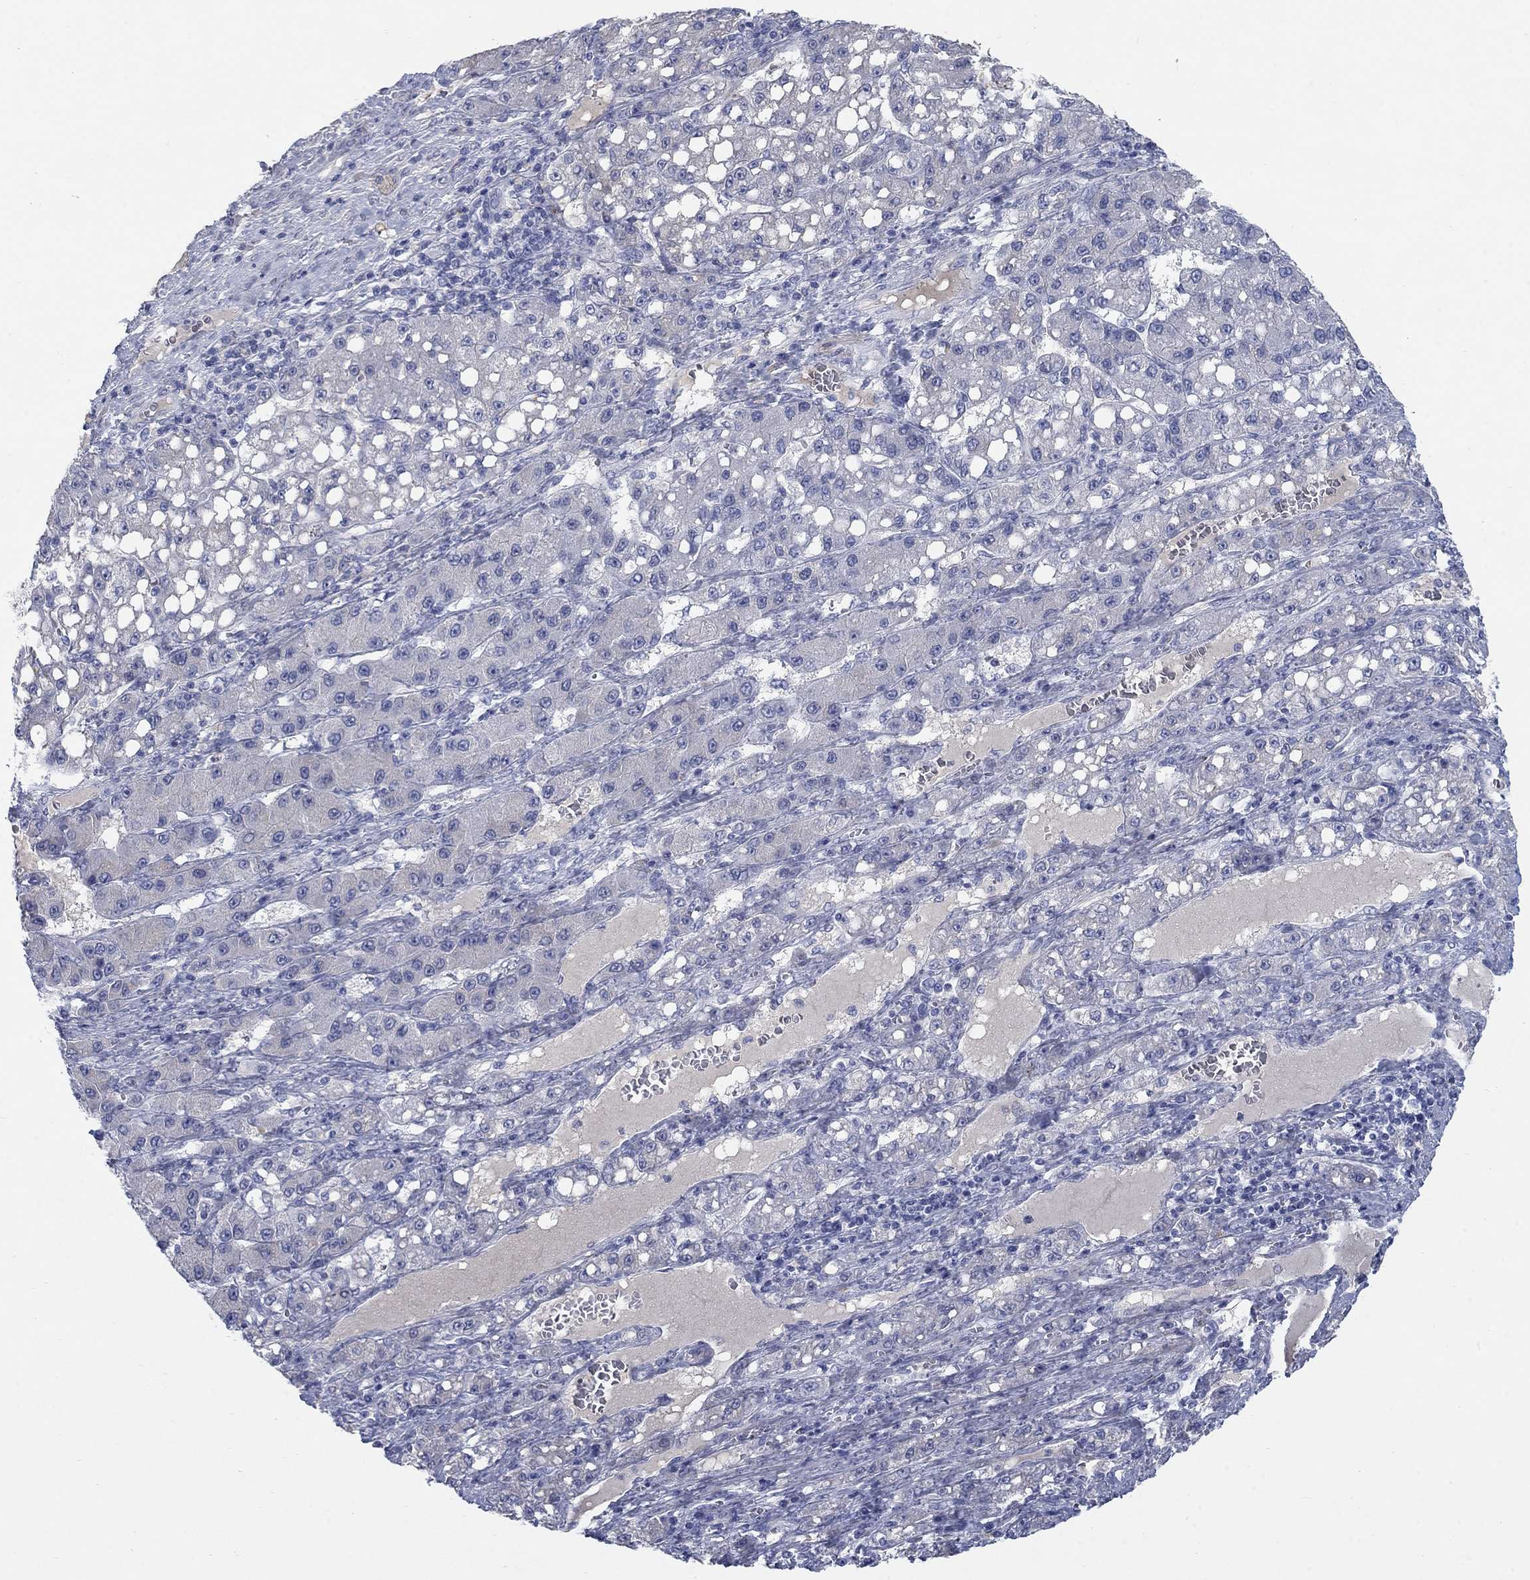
{"staining": {"intensity": "negative", "quantity": "none", "location": "none"}, "tissue": "liver cancer", "cell_type": "Tumor cells", "image_type": "cancer", "snomed": [{"axis": "morphology", "description": "Carcinoma, Hepatocellular, NOS"}, {"axis": "topography", "description": "Liver"}], "caption": "A high-resolution image shows immunohistochemistry staining of liver cancer (hepatocellular carcinoma), which exhibits no significant positivity in tumor cells.", "gene": "TMEM249", "patient": {"sex": "female", "age": 65}}